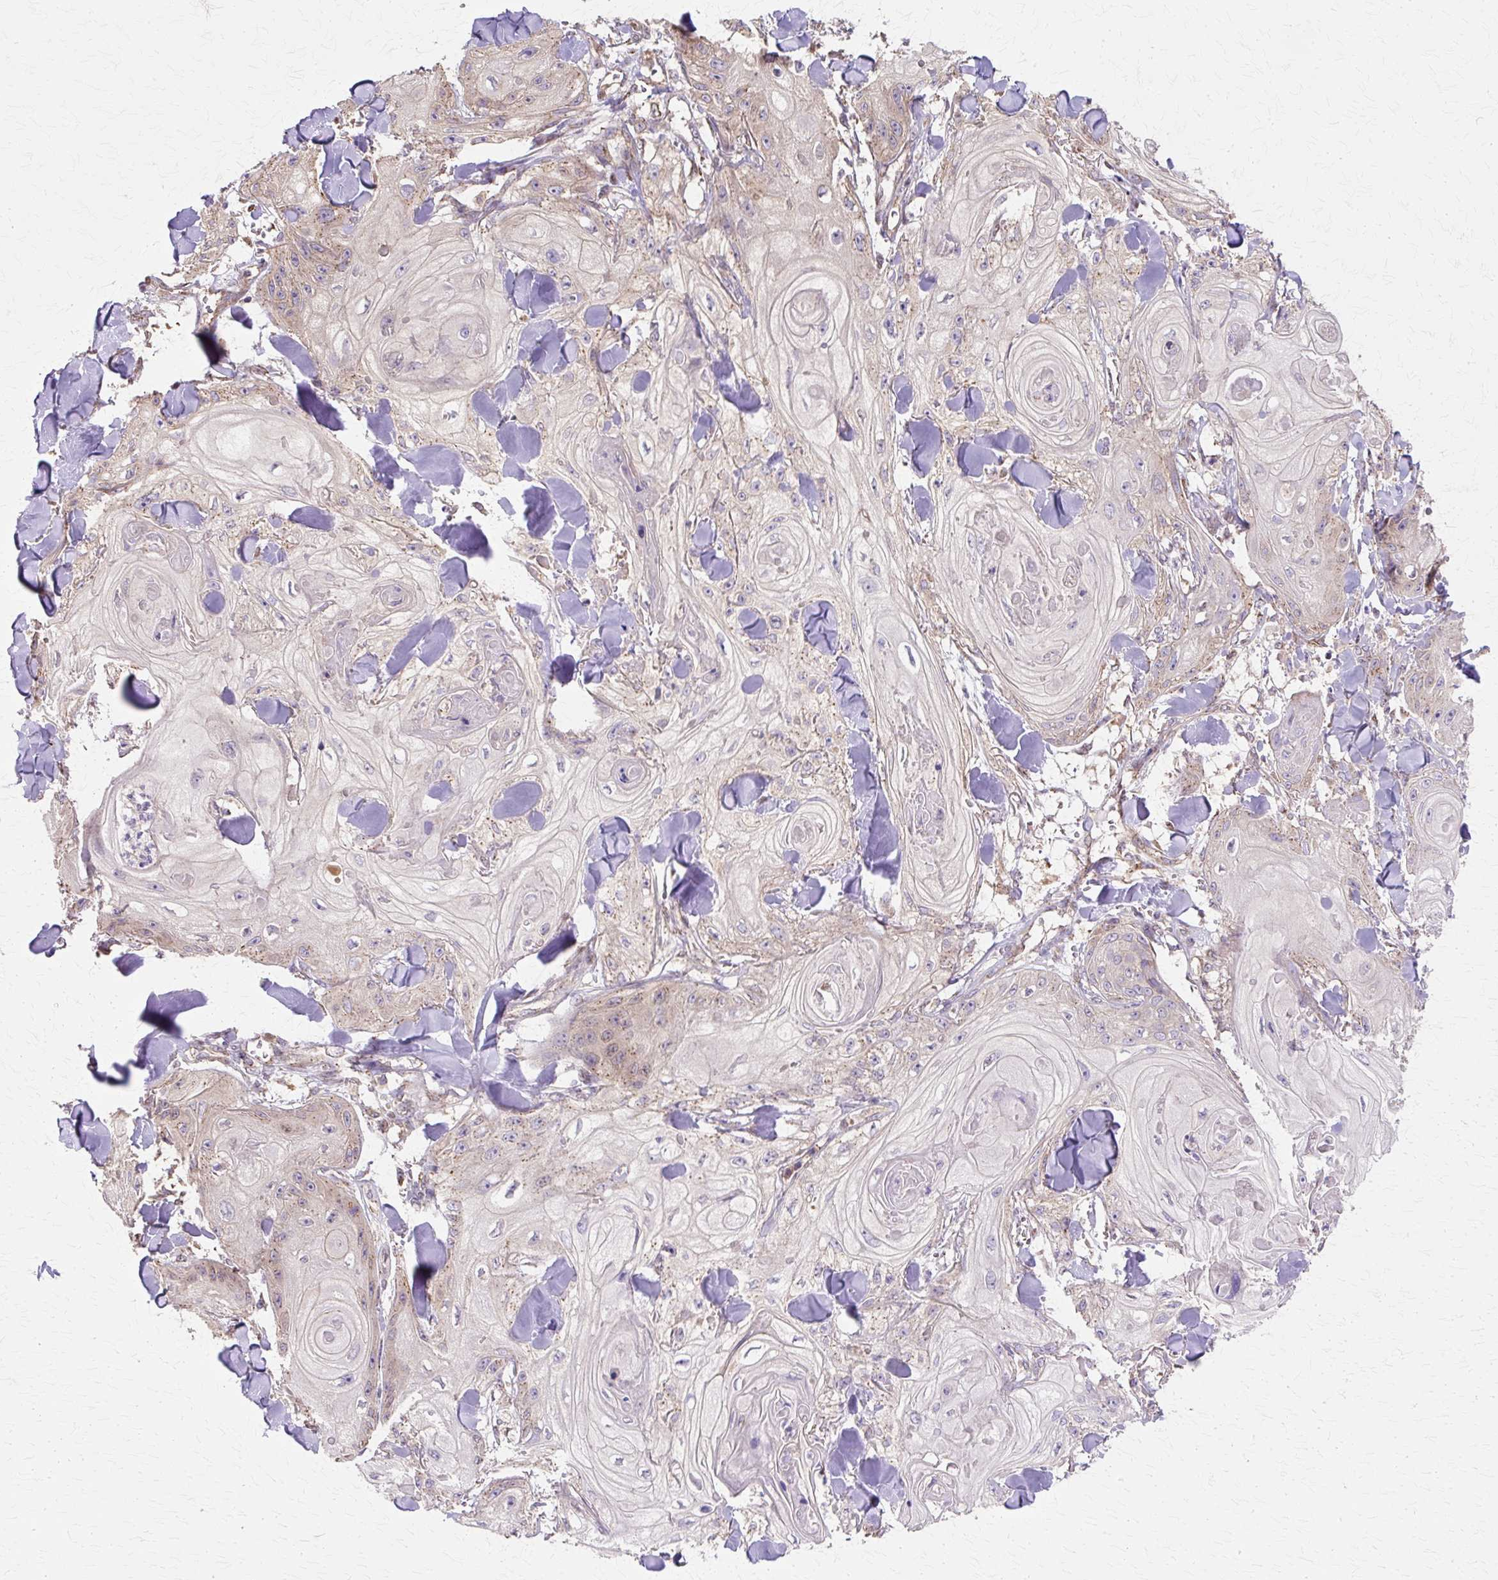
{"staining": {"intensity": "weak", "quantity": "25%-75%", "location": "cytoplasmic/membranous"}, "tissue": "skin cancer", "cell_type": "Tumor cells", "image_type": "cancer", "snomed": [{"axis": "morphology", "description": "Squamous cell carcinoma, NOS"}, {"axis": "topography", "description": "Skin"}], "caption": "An immunohistochemistry photomicrograph of tumor tissue is shown. Protein staining in brown highlights weak cytoplasmic/membranous positivity in skin cancer (squamous cell carcinoma) within tumor cells.", "gene": "COPB1", "patient": {"sex": "male", "age": 74}}